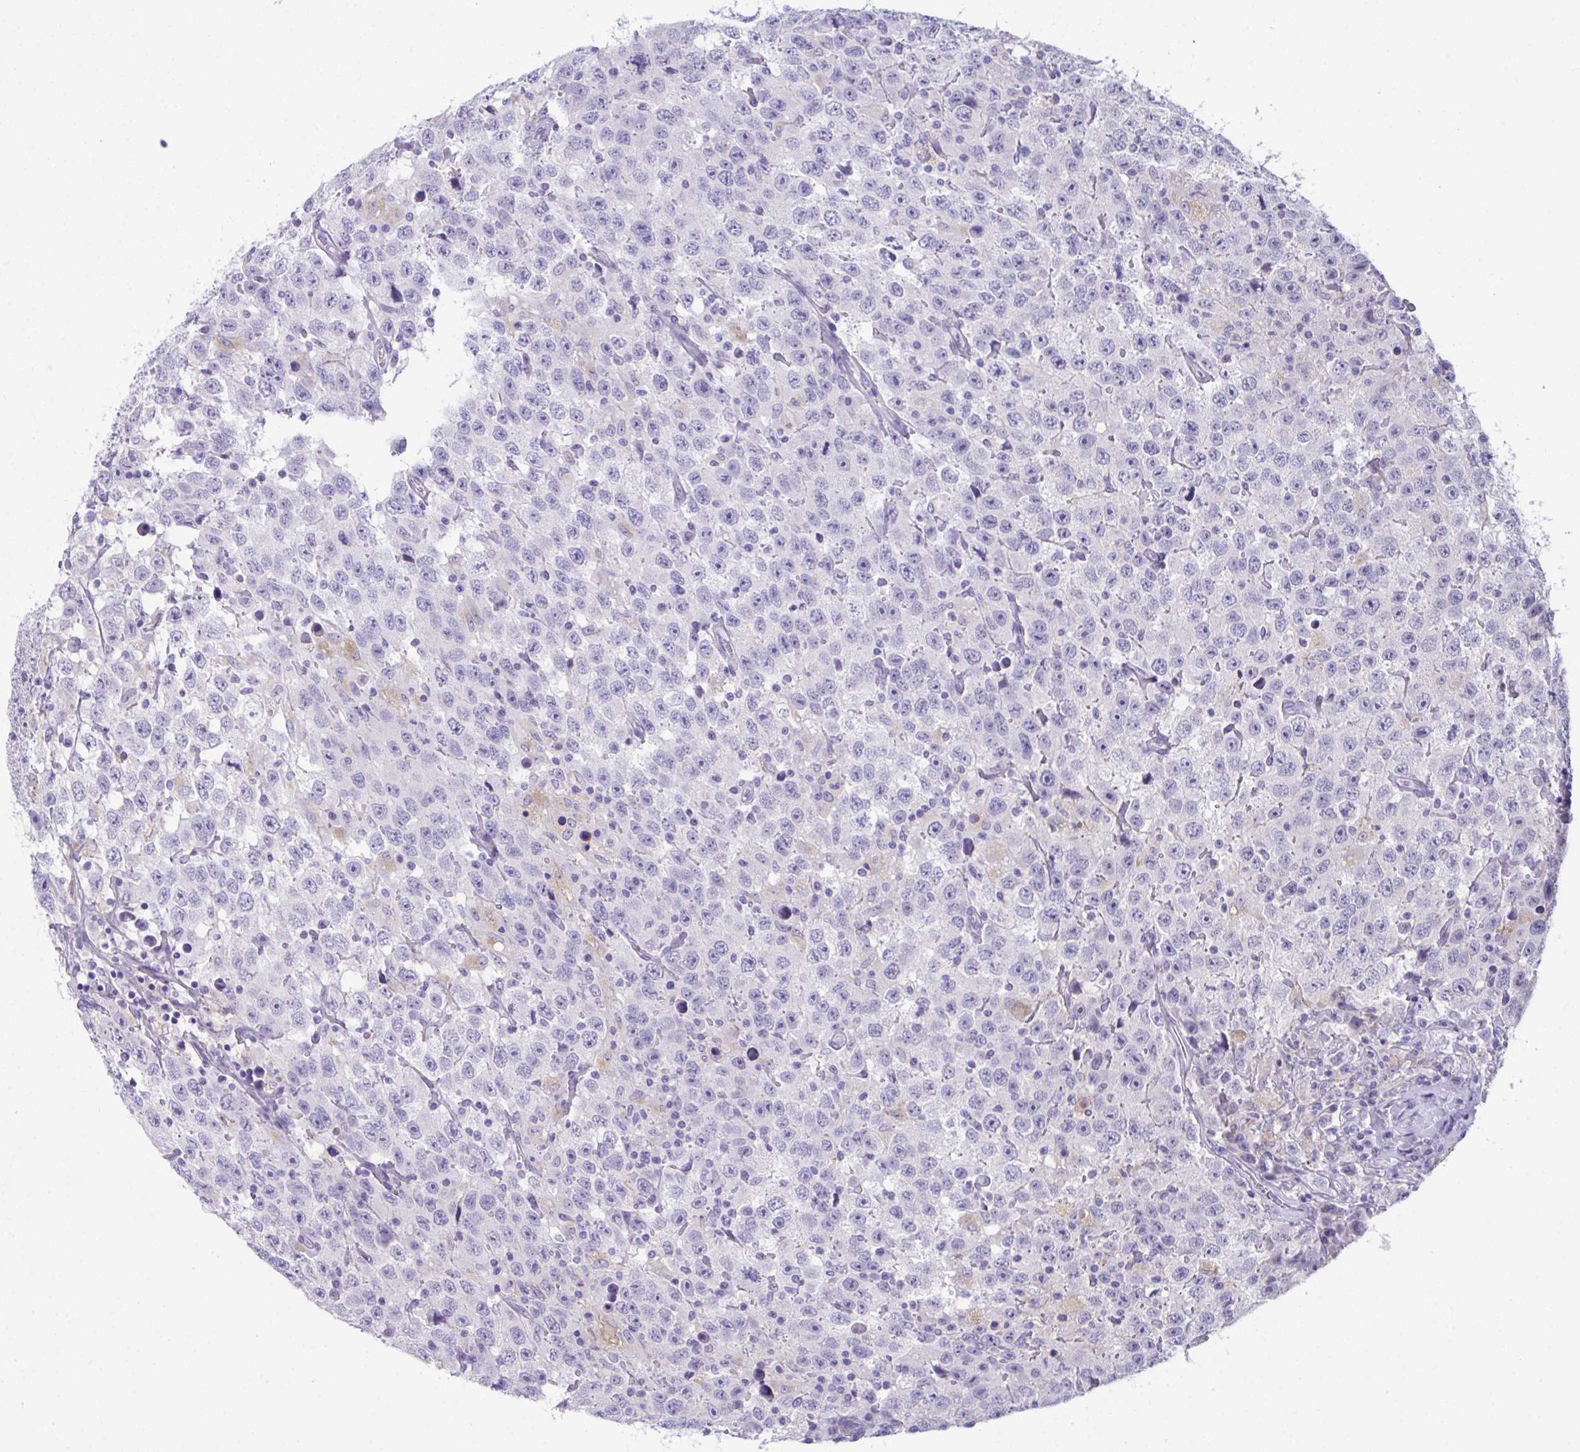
{"staining": {"intensity": "negative", "quantity": "none", "location": "none"}, "tissue": "testis cancer", "cell_type": "Tumor cells", "image_type": "cancer", "snomed": [{"axis": "morphology", "description": "Seminoma, NOS"}, {"axis": "topography", "description": "Testis"}], "caption": "An immunohistochemistry (IHC) micrograph of testis cancer is shown. There is no staining in tumor cells of testis cancer.", "gene": "ATP6V0D2", "patient": {"sex": "male", "age": 41}}